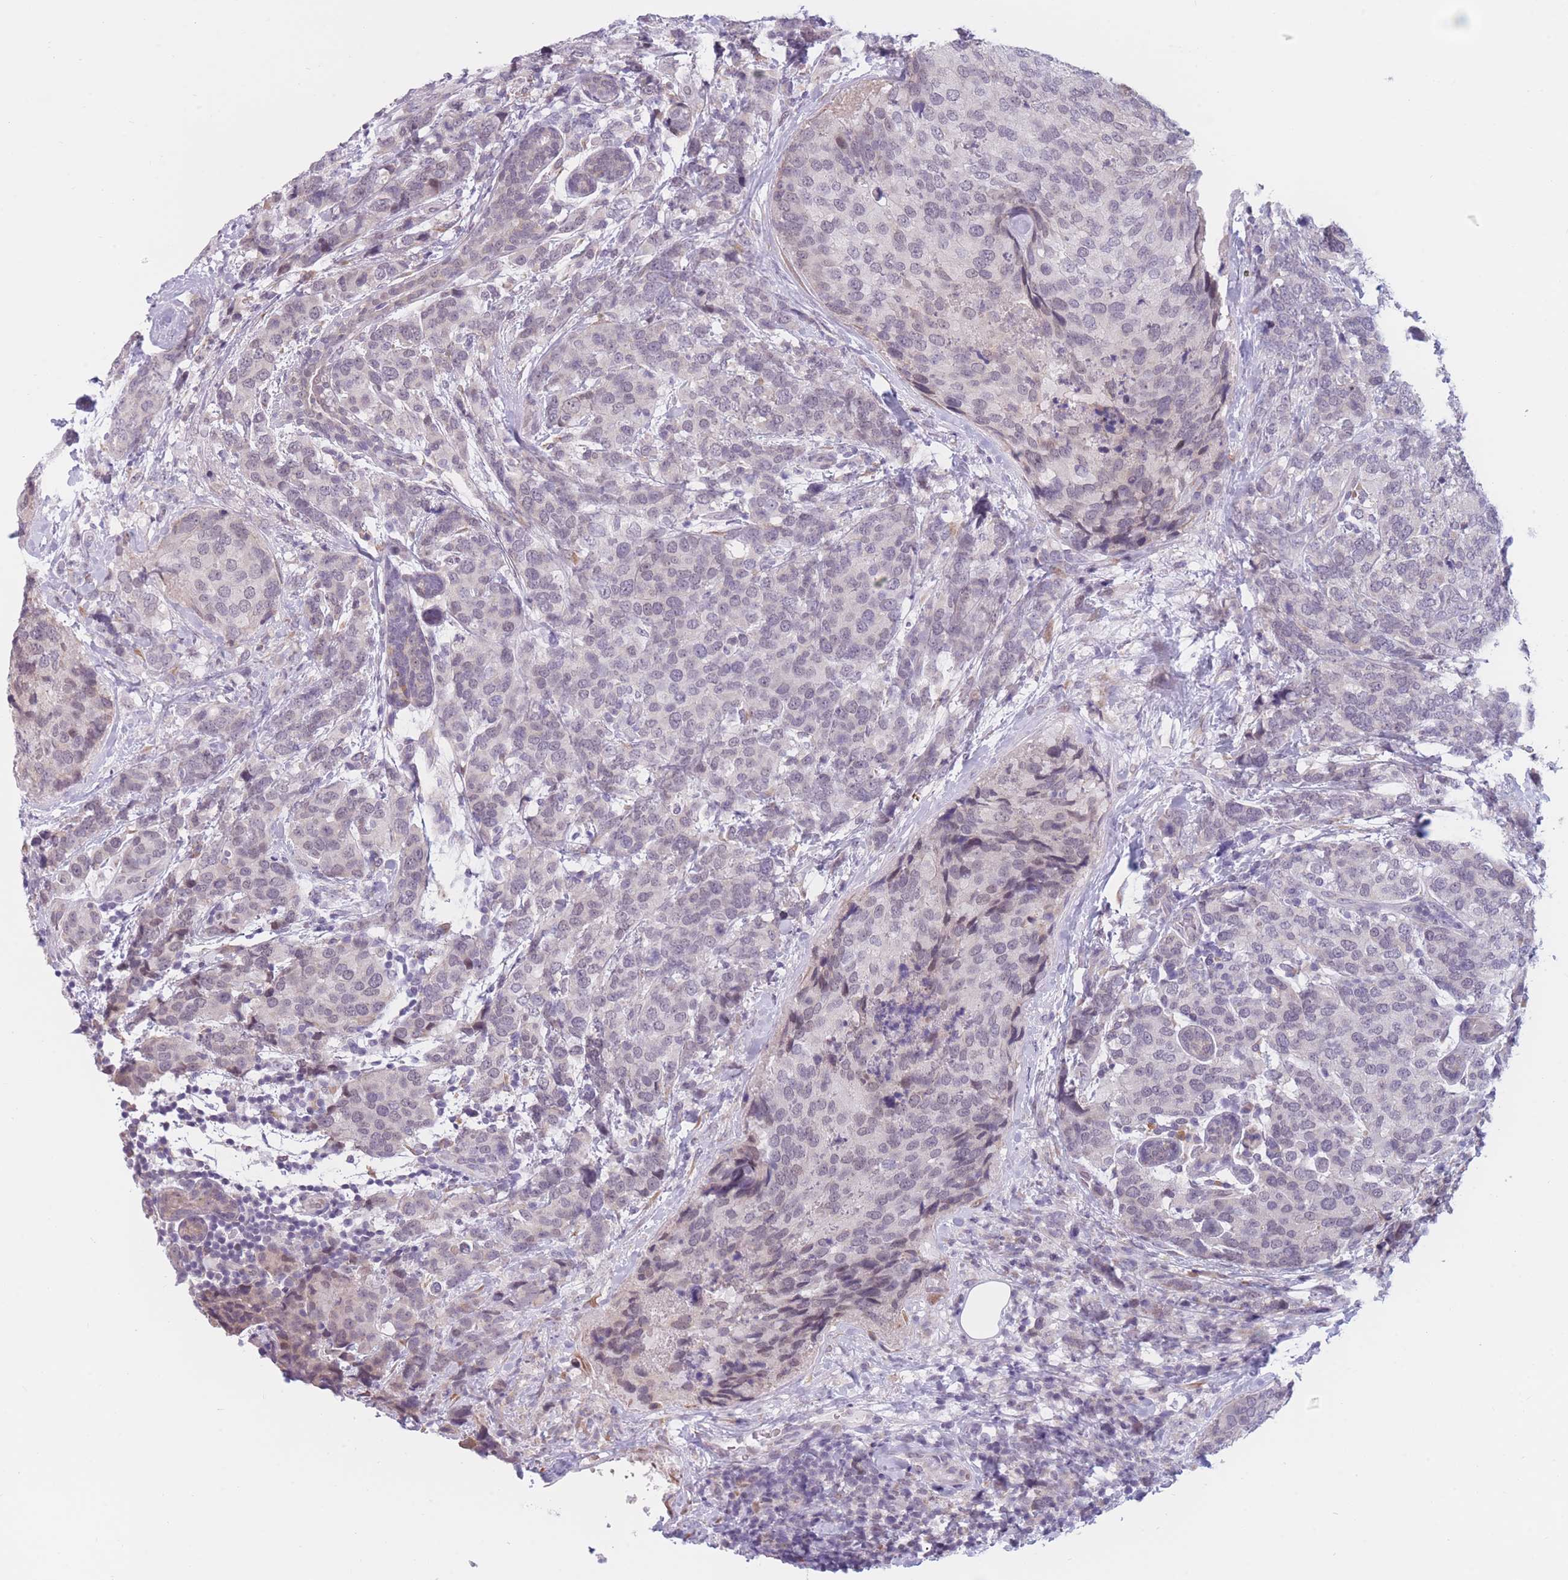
{"staining": {"intensity": "negative", "quantity": "none", "location": "none"}, "tissue": "breast cancer", "cell_type": "Tumor cells", "image_type": "cancer", "snomed": [{"axis": "morphology", "description": "Lobular carcinoma"}, {"axis": "topography", "description": "Breast"}], "caption": "Breast cancer (lobular carcinoma) stained for a protein using IHC shows no staining tumor cells.", "gene": "COL27A1", "patient": {"sex": "female", "age": 59}}